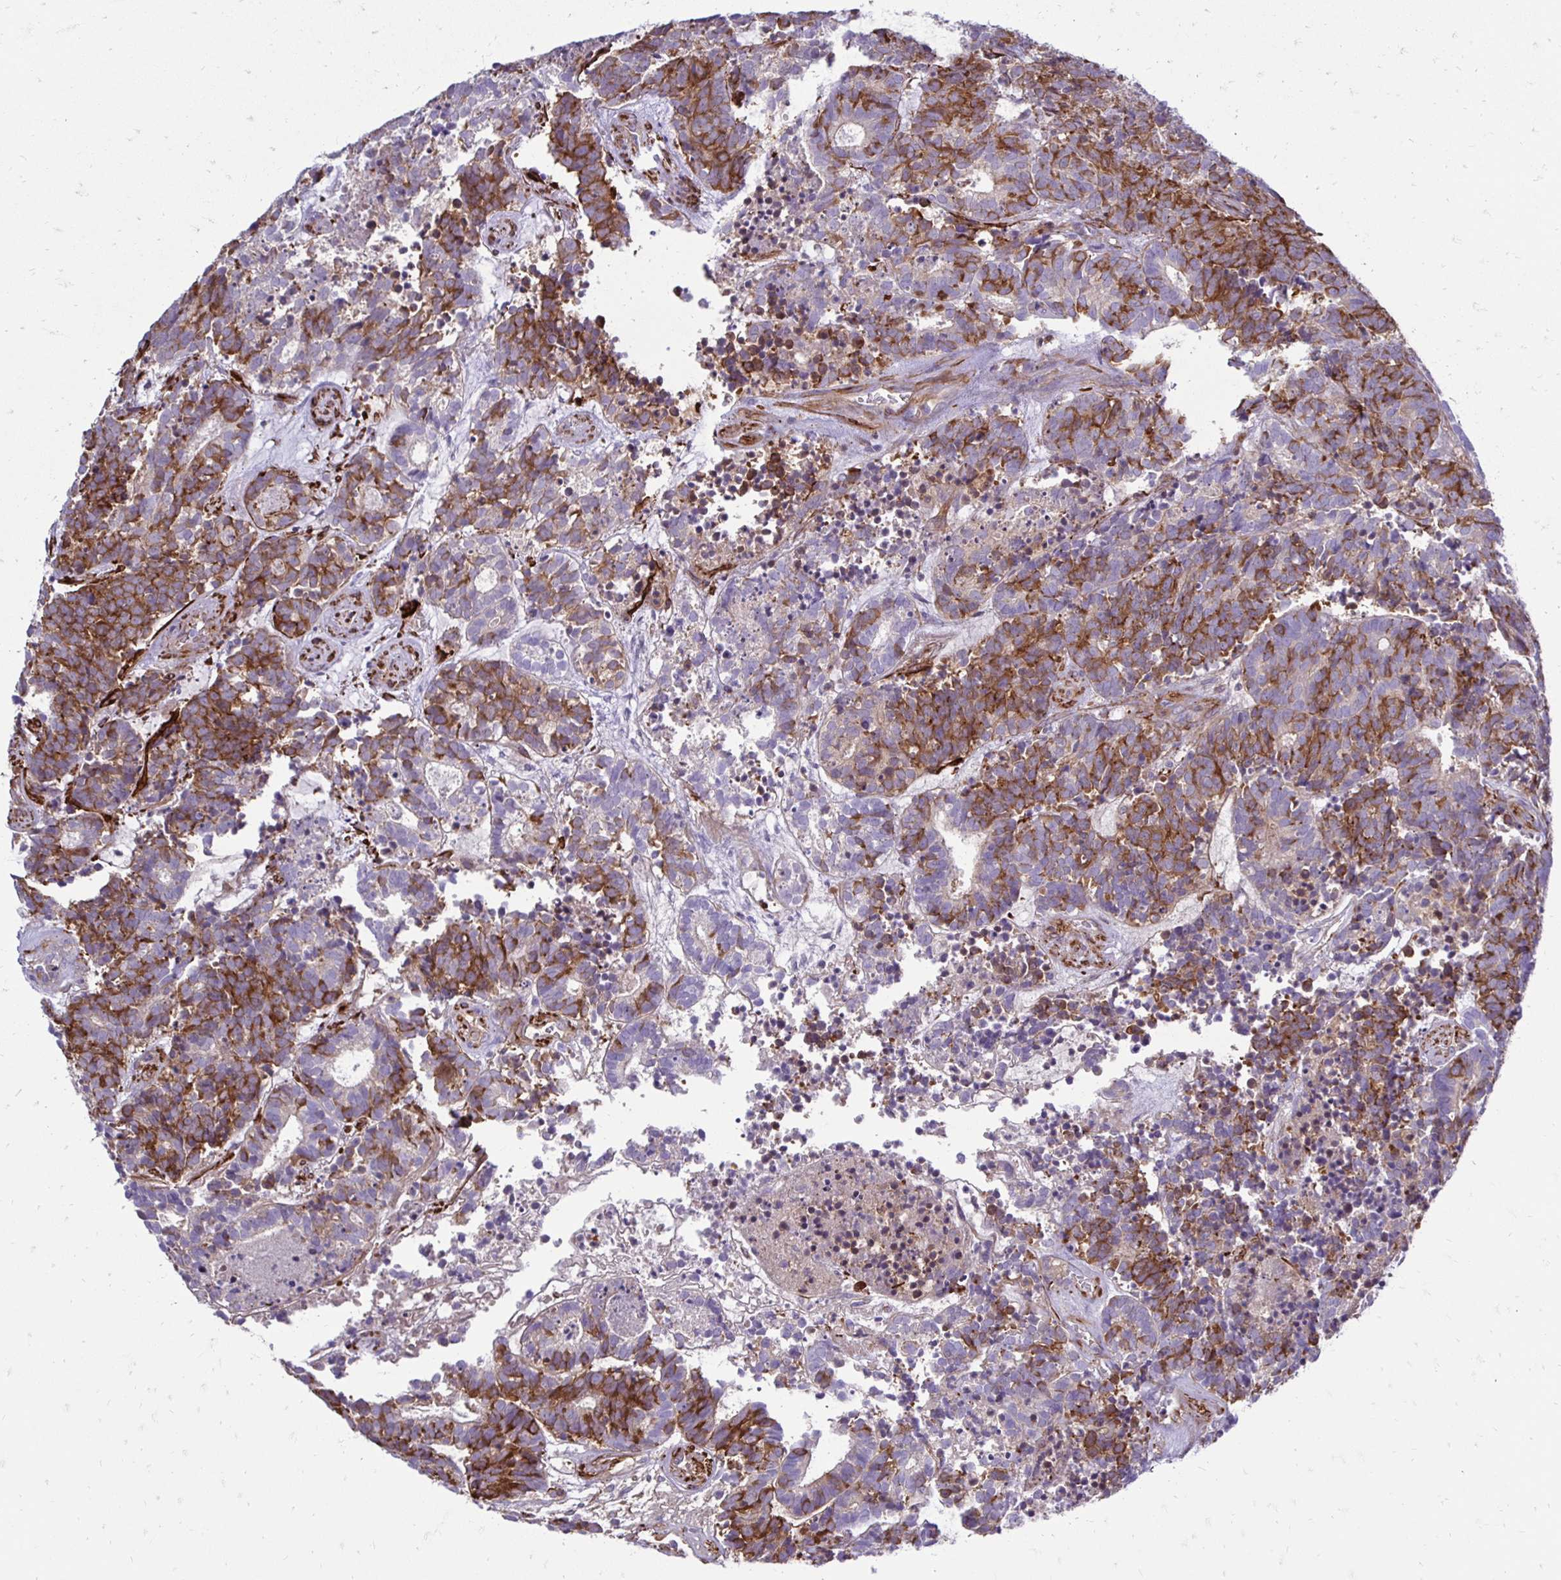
{"staining": {"intensity": "moderate", "quantity": "25%-75%", "location": "cytoplasmic/membranous"}, "tissue": "head and neck cancer", "cell_type": "Tumor cells", "image_type": "cancer", "snomed": [{"axis": "morphology", "description": "Adenocarcinoma, NOS"}, {"axis": "topography", "description": "Head-Neck"}], "caption": "Head and neck adenocarcinoma was stained to show a protein in brown. There is medium levels of moderate cytoplasmic/membranous expression in about 25%-75% of tumor cells. (Brightfield microscopy of DAB IHC at high magnification).", "gene": "CTPS1", "patient": {"sex": "female", "age": 81}}